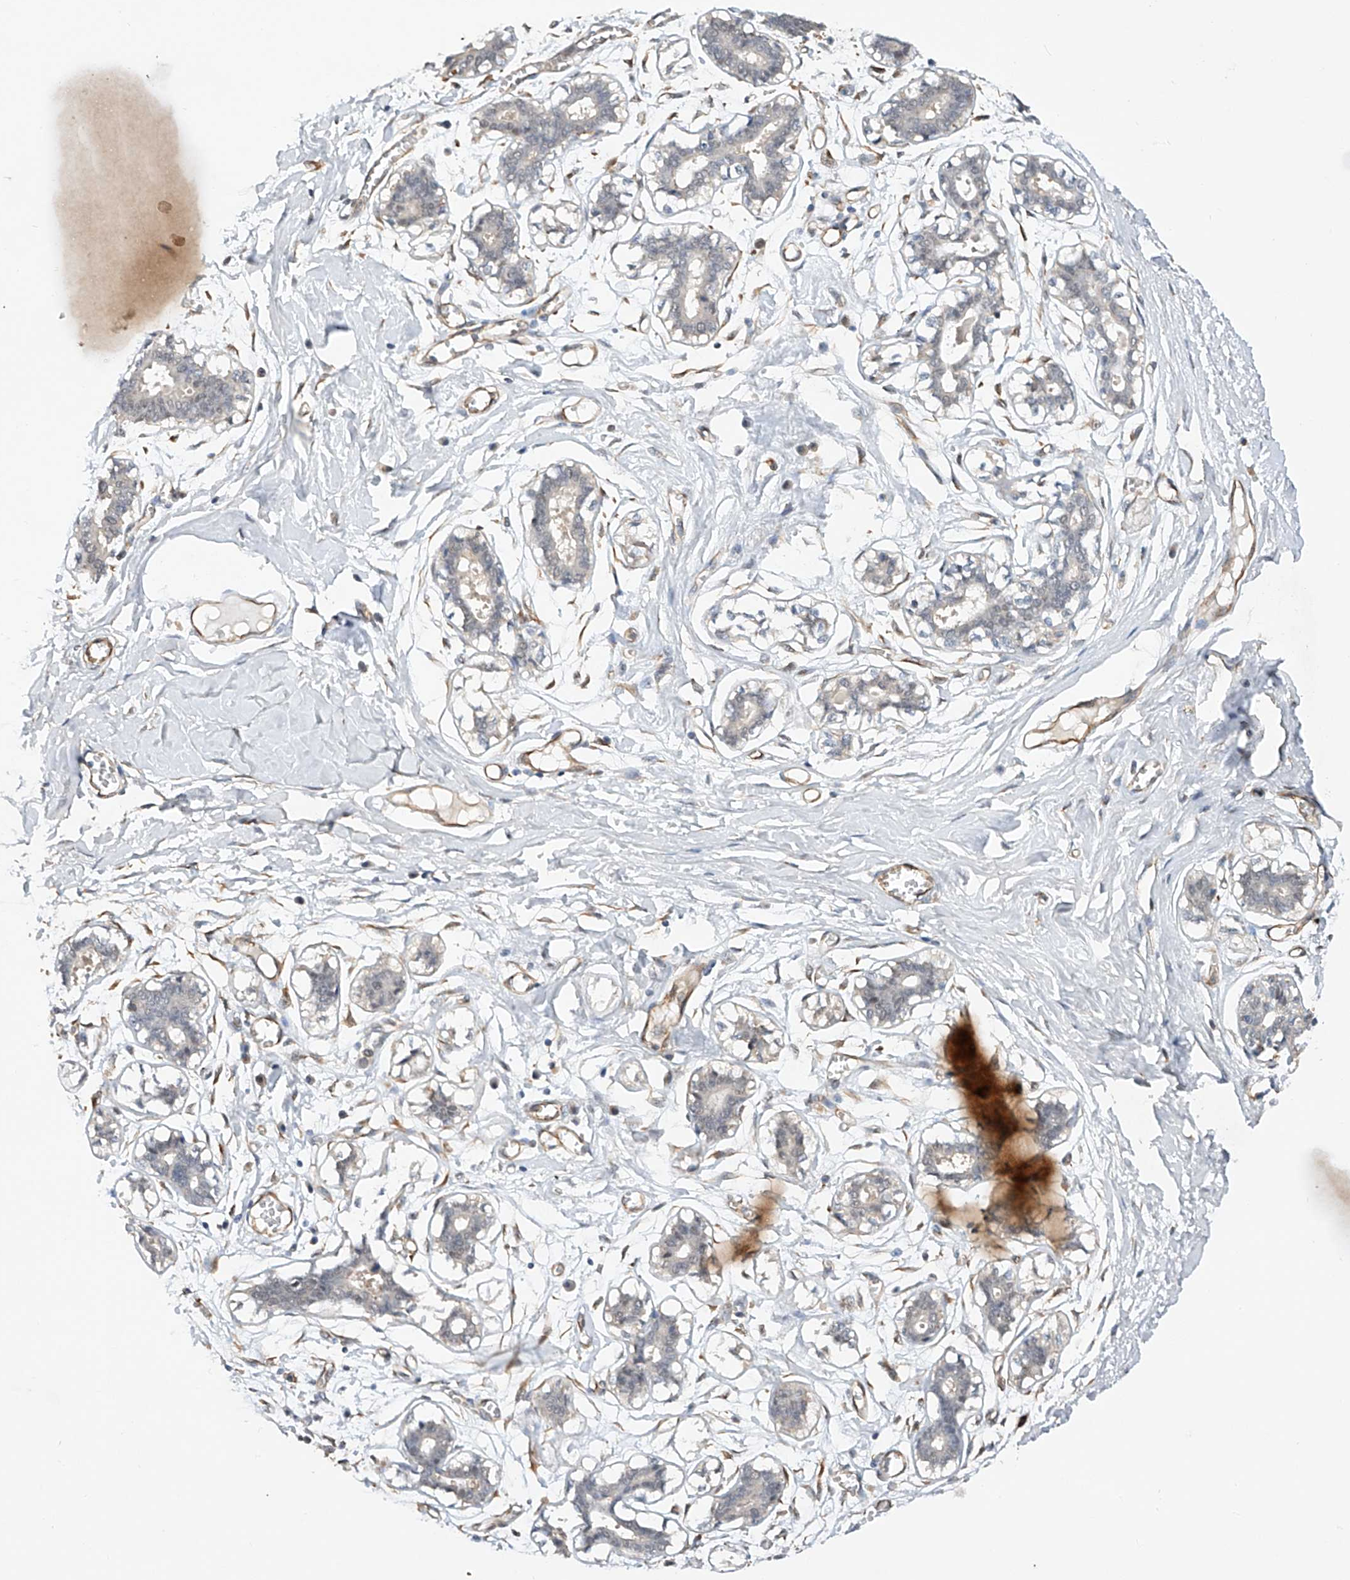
{"staining": {"intensity": "negative", "quantity": "none", "location": "none"}, "tissue": "breast", "cell_type": "Adipocytes", "image_type": "normal", "snomed": [{"axis": "morphology", "description": "Normal tissue, NOS"}, {"axis": "topography", "description": "Breast"}], "caption": "IHC image of normal human breast stained for a protein (brown), which displays no positivity in adipocytes. (DAB (3,3'-diaminobenzidine) immunohistochemistry with hematoxylin counter stain).", "gene": "AMD1", "patient": {"sex": "female", "age": 27}}